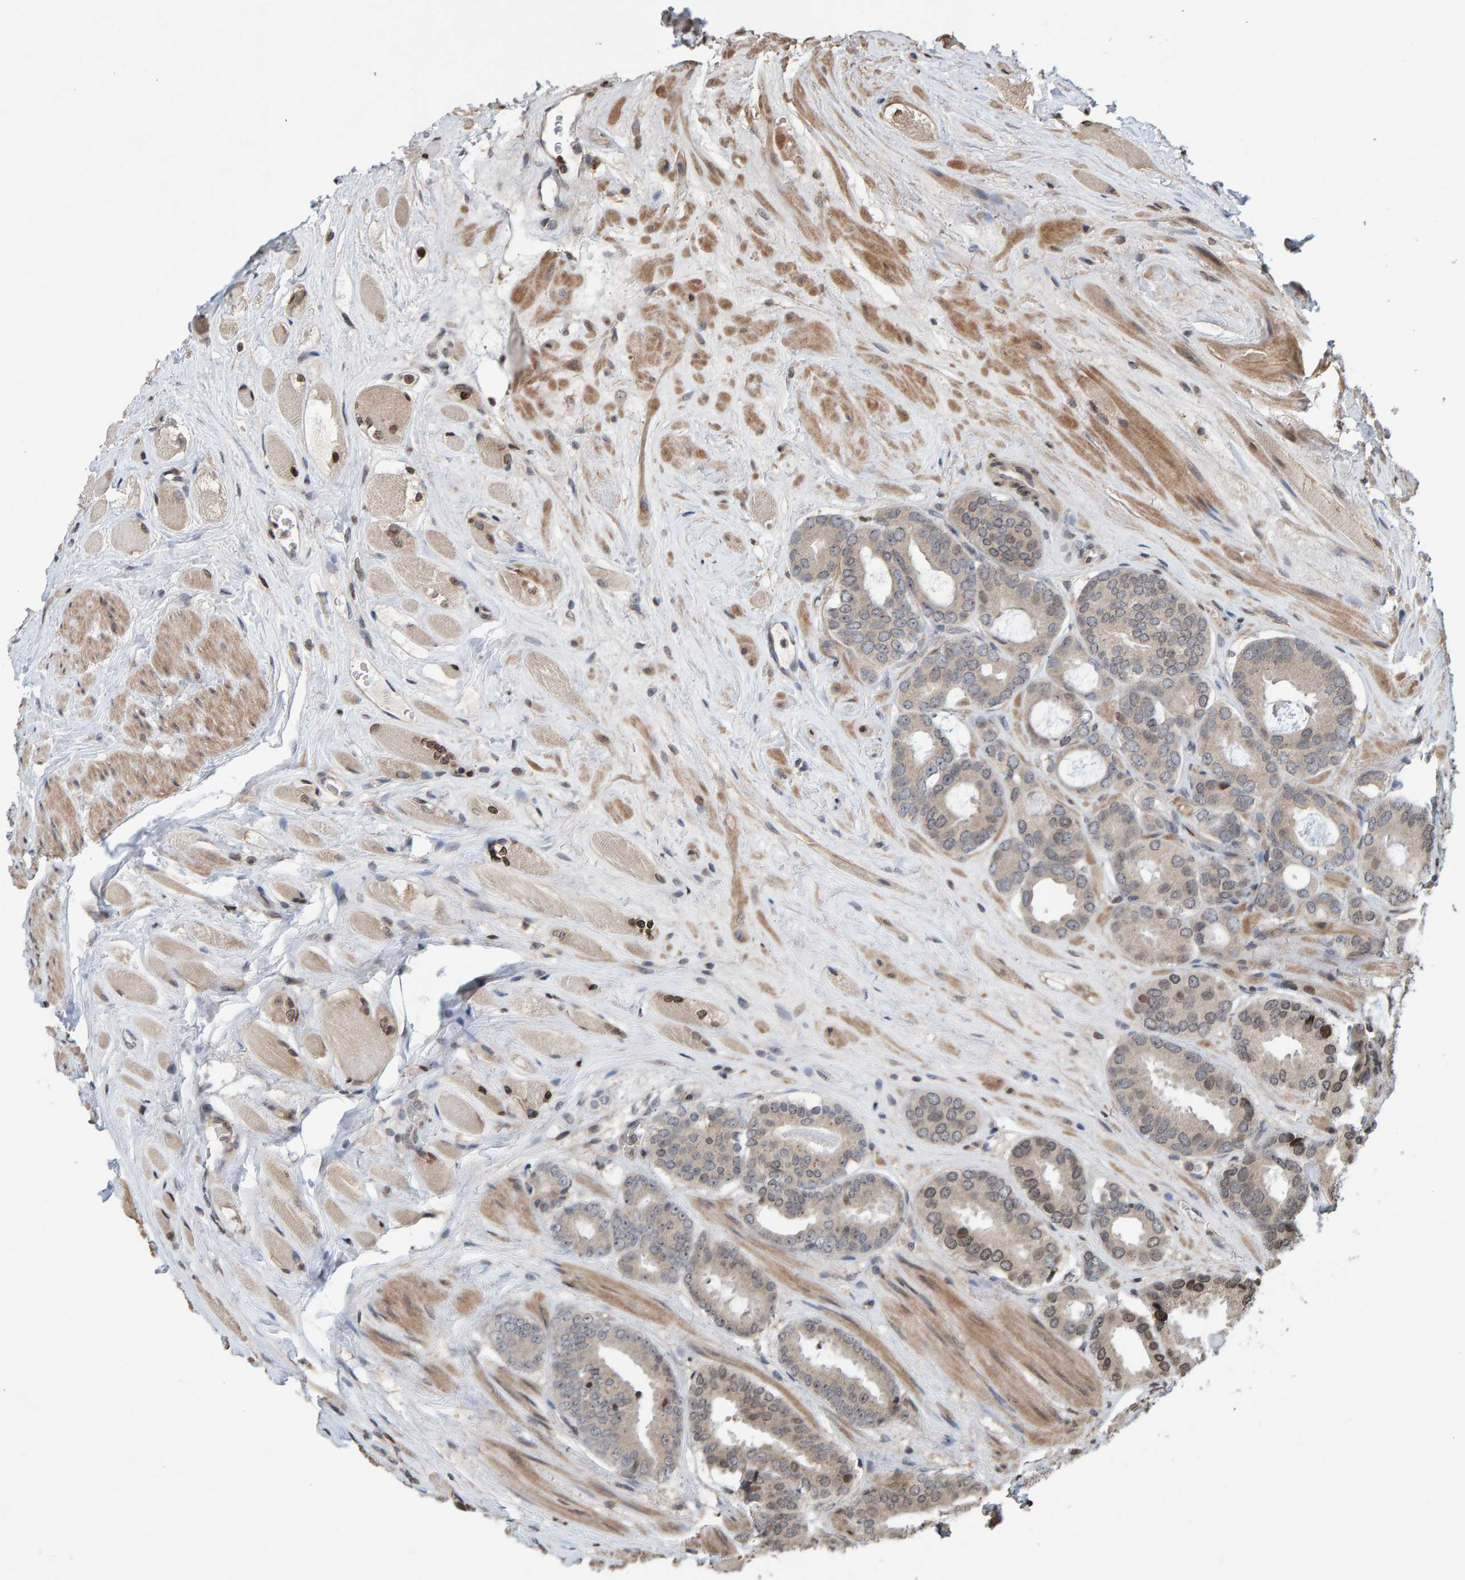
{"staining": {"intensity": "weak", "quantity": "25%-75%", "location": "cytoplasmic/membranous,nuclear"}, "tissue": "prostate cancer", "cell_type": "Tumor cells", "image_type": "cancer", "snomed": [{"axis": "morphology", "description": "Adenocarcinoma, Low grade"}, {"axis": "topography", "description": "Prostate"}], "caption": "Approximately 25%-75% of tumor cells in prostate adenocarcinoma (low-grade) demonstrate weak cytoplasmic/membranous and nuclear protein expression as visualized by brown immunohistochemical staining.", "gene": "GAB2", "patient": {"sex": "male", "age": 69}}